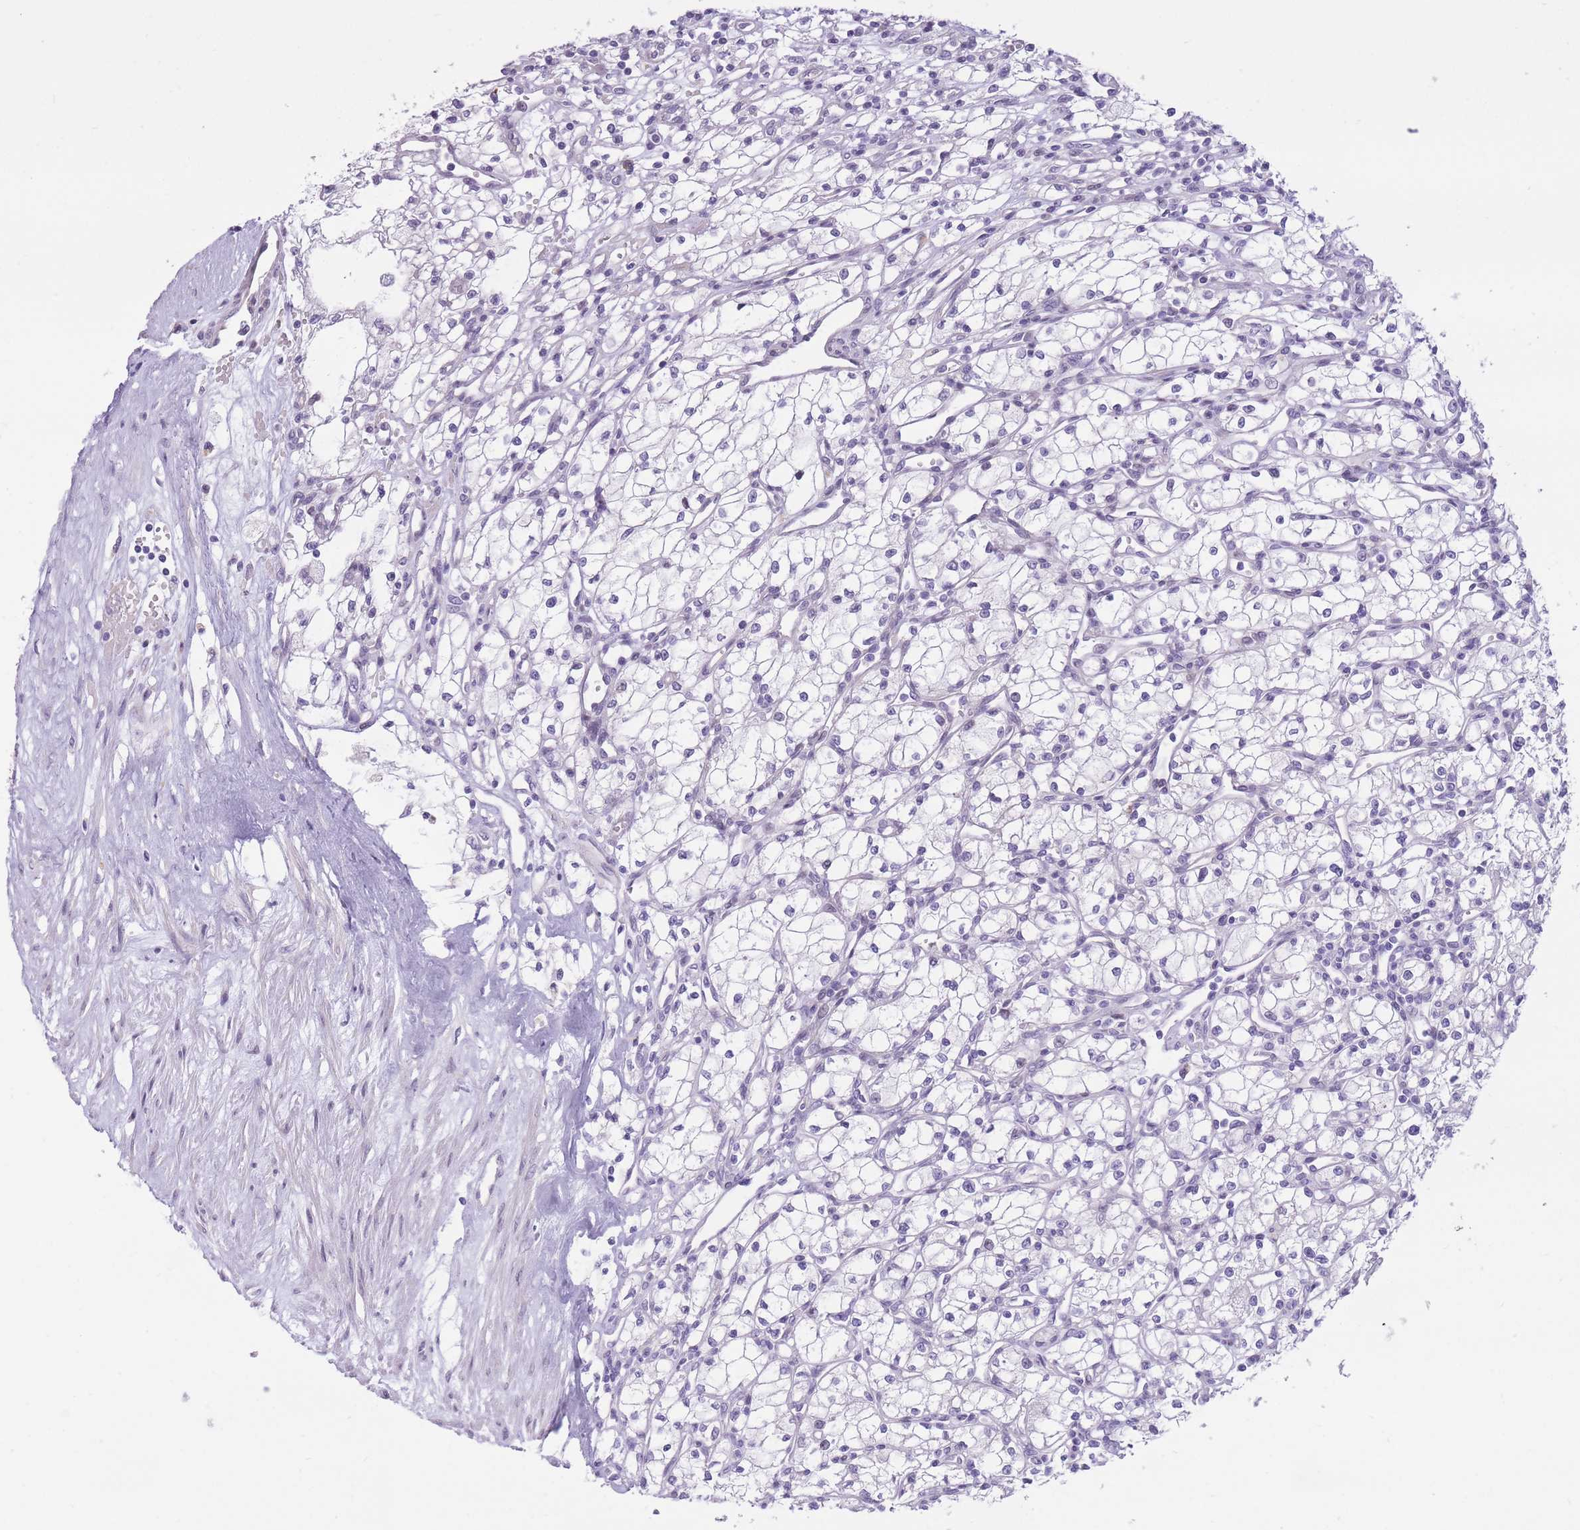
{"staining": {"intensity": "negative", "quantity": "none", "location": "none"}, "tissue": "renal cancer", "cell_type": "Tumor cells", "image_type": "cancer", "snomed": [{"axis": "morphology", "description": "Adenocarcinoma, NOS"}, {"axis": "topography", "description": "Kidney"}], "caption": "Immunohistochemistry (IHC) micrograph of neoplastic tissue: human renal cancer (adenocarcinoma) stained with DAB (3,3'-diaminobenzidine) demonstrates no significant protein positivity in tumor cells.", "gene": "WDR70", "patient": {"sex": "male", "age": 59}}